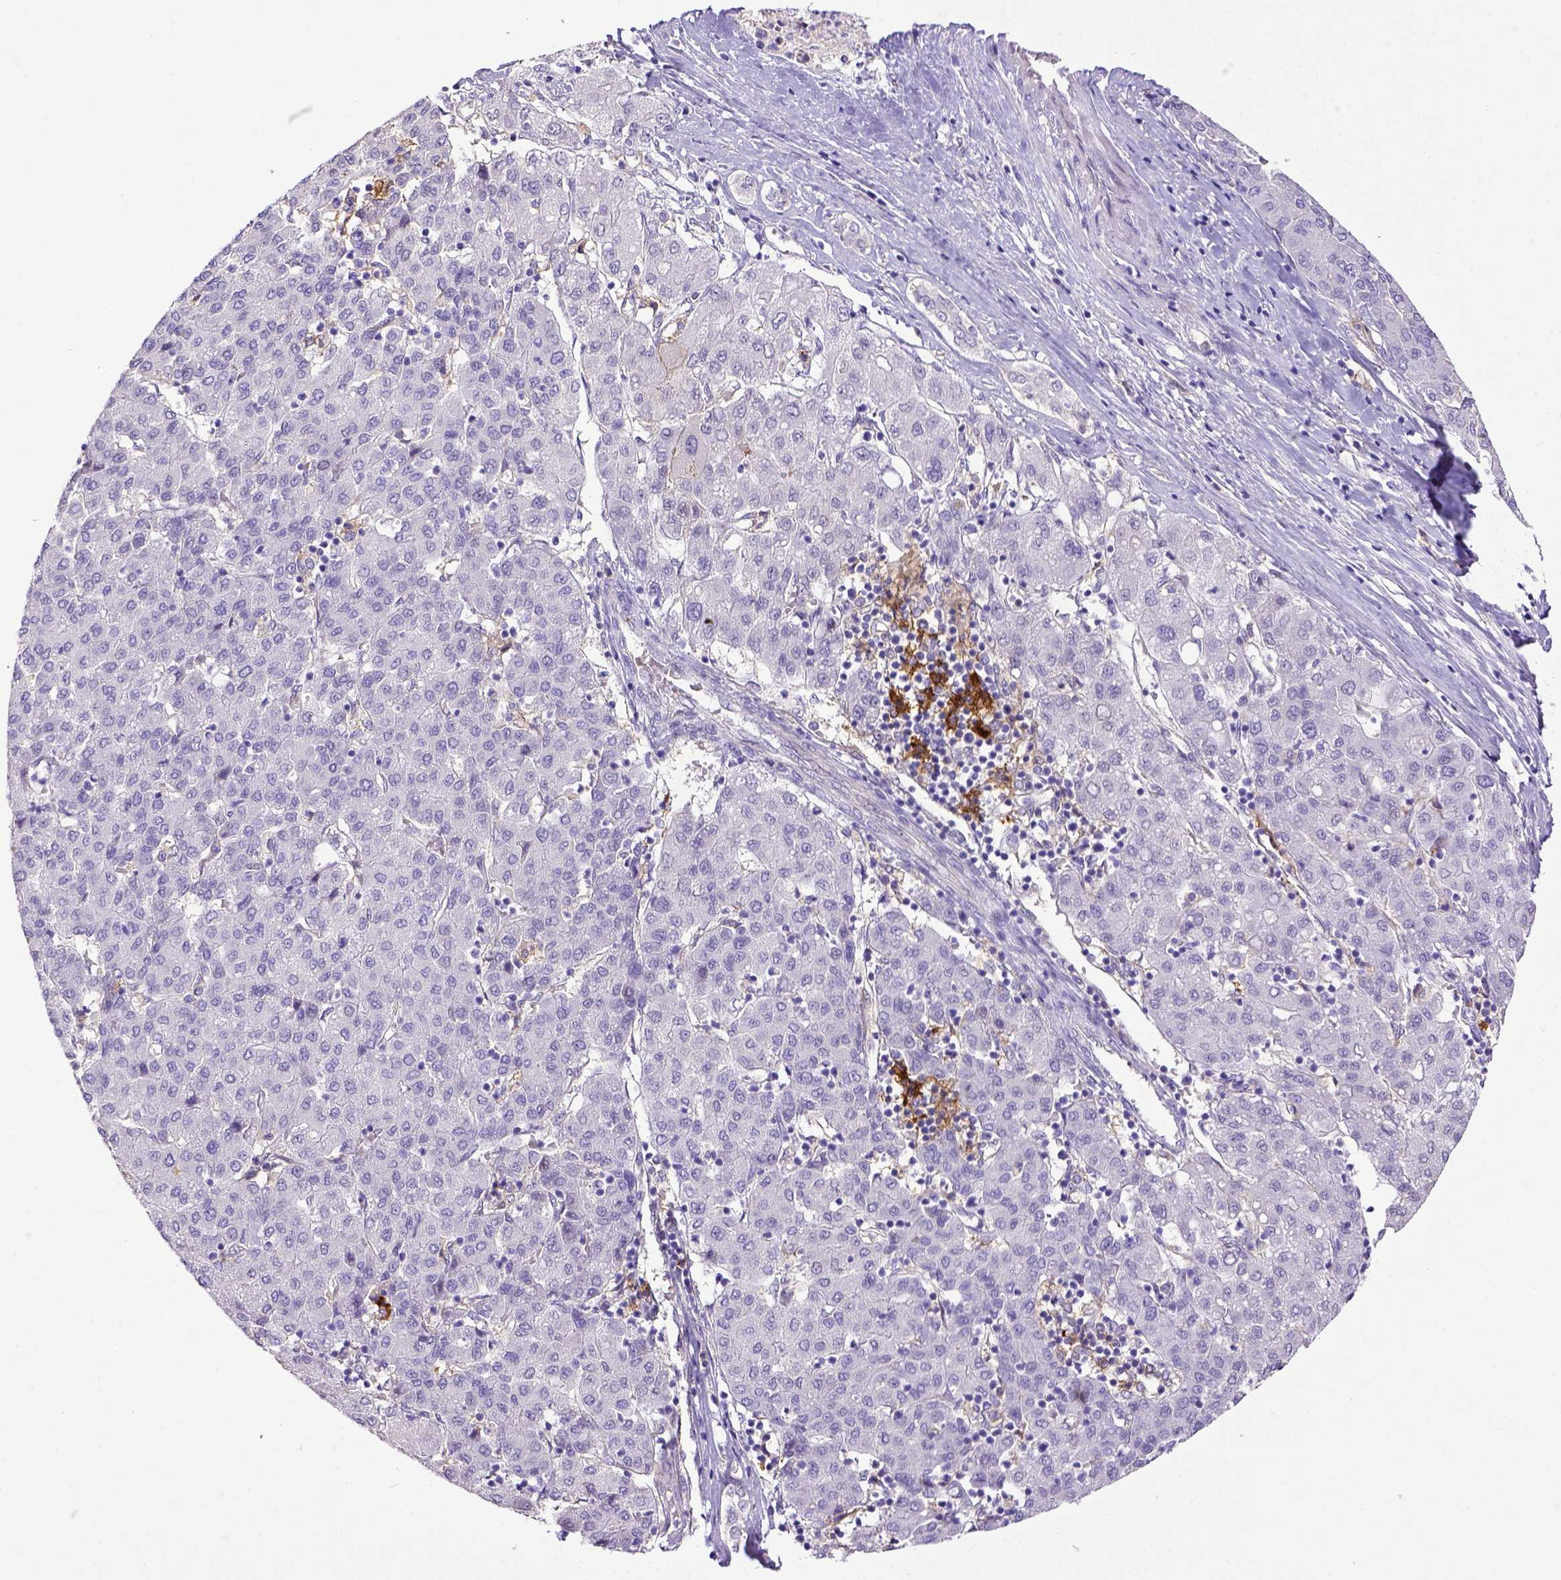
{"staining": {"intensity": "negative", "quantity": "none", "location": "none"}, "tissue": "liver cancer", "cell_type": "Tumor cells", "image_type": "cancer", "snomed": [{"axis": "morphology", "description": "Carcinoma, Hepatocellular, NOS"}, {"axis": "topography", "description": "Liver"}], "caption": "Human liver hepatocellular carcinoma stained for a protein using immunohistochemistry demonstrates no positivity in tumor cells.", "gene": "CD40", "patient": {"sex": "male", "age": 65}}